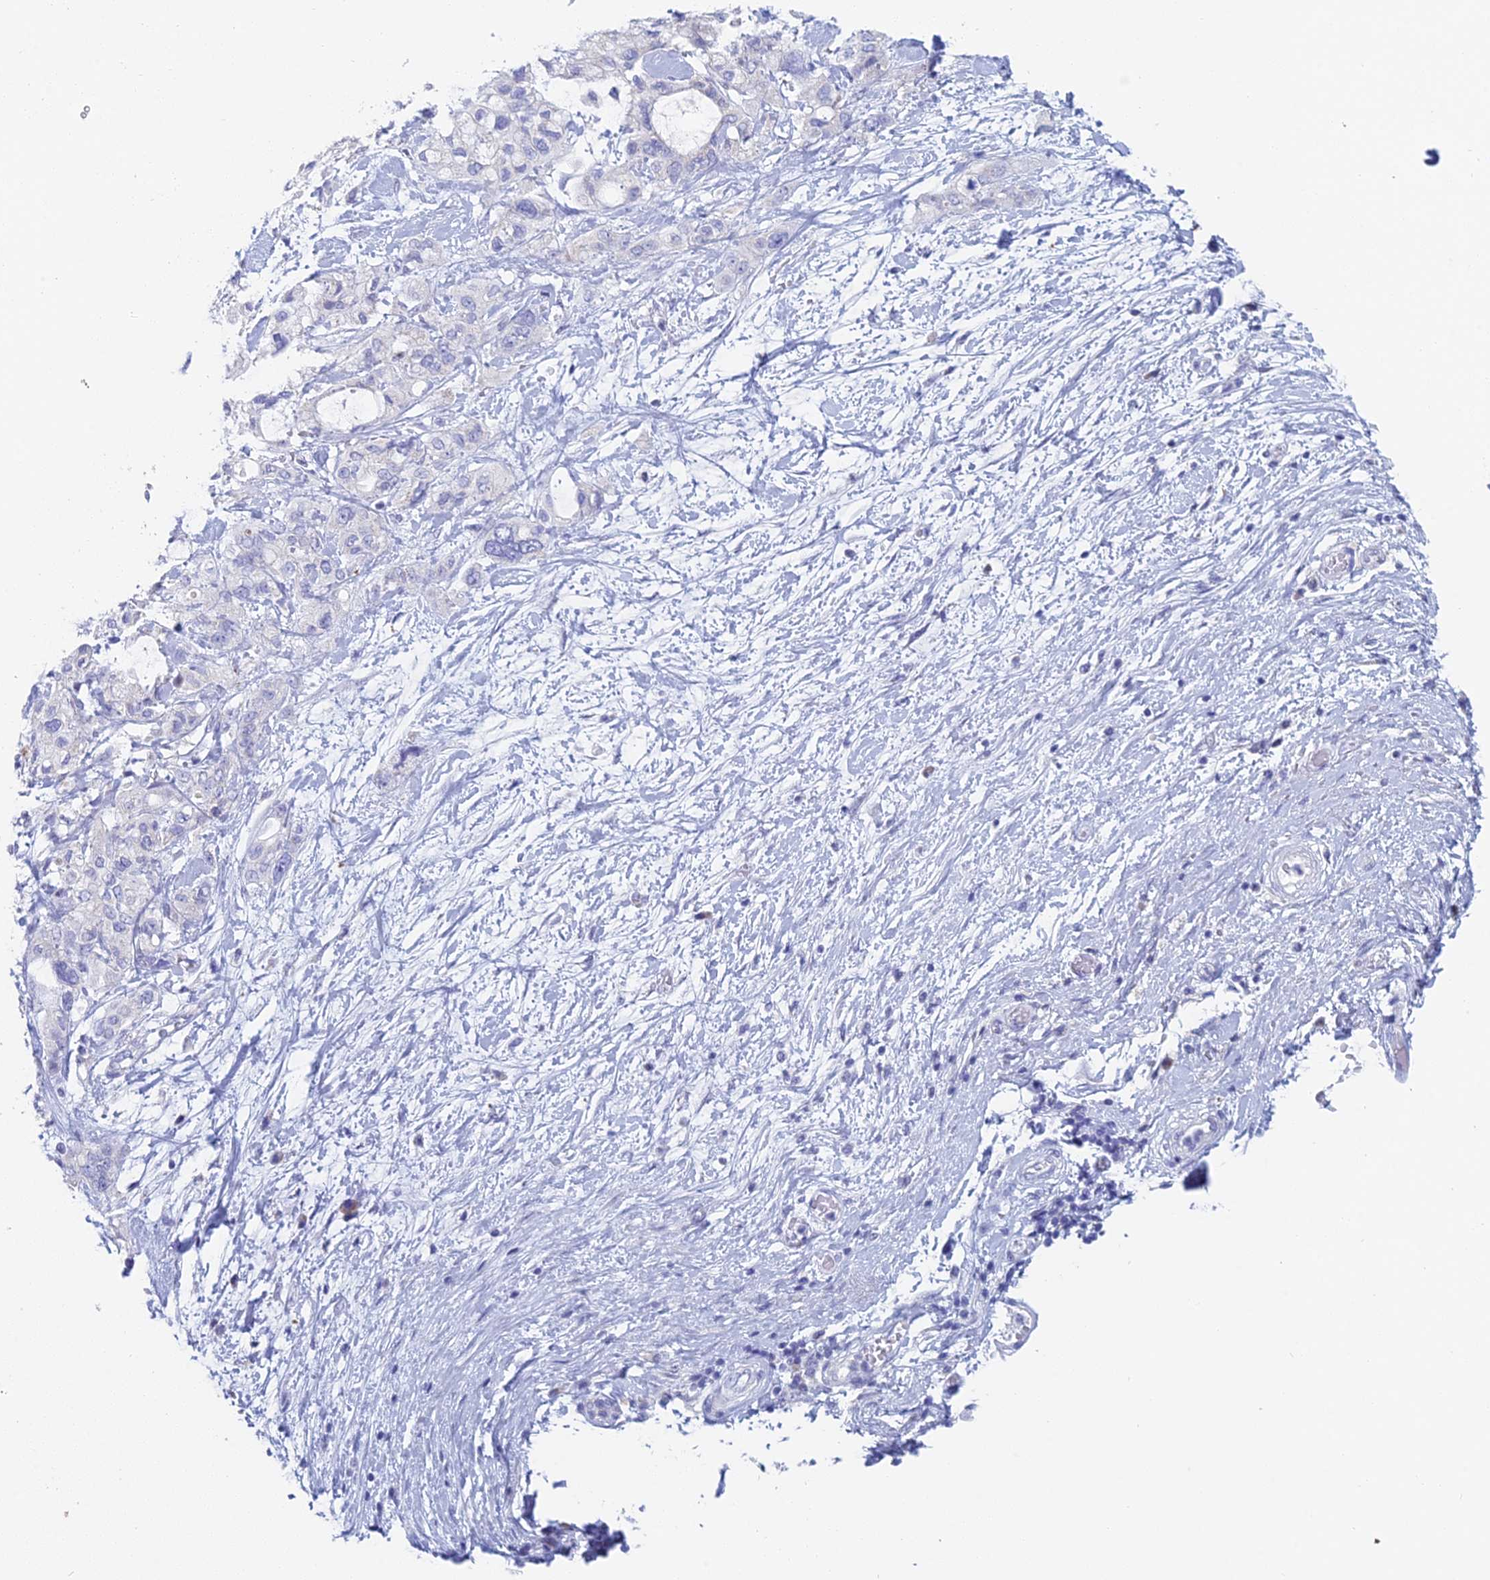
{"staining": {"intensity": "negative", "quantity": "none", "location": "none"}, "tissue": "pancreatic cancer", "cell_type": "Tumor cells", "image_type": "cancer", "snomed": [{"axis": "morphology", "description": "Inflammation, NOS"}, {"axis": "morphology", "description": "Adenocarcinoma, NOS"}, {"axis": "topography", "description": "Pancreas"}], "caption": "Tumor cells show no significant protein positivity in pancreatic cancer.", "gene": "ACSM1", "patient": {"sex": "female", "age": 56}}